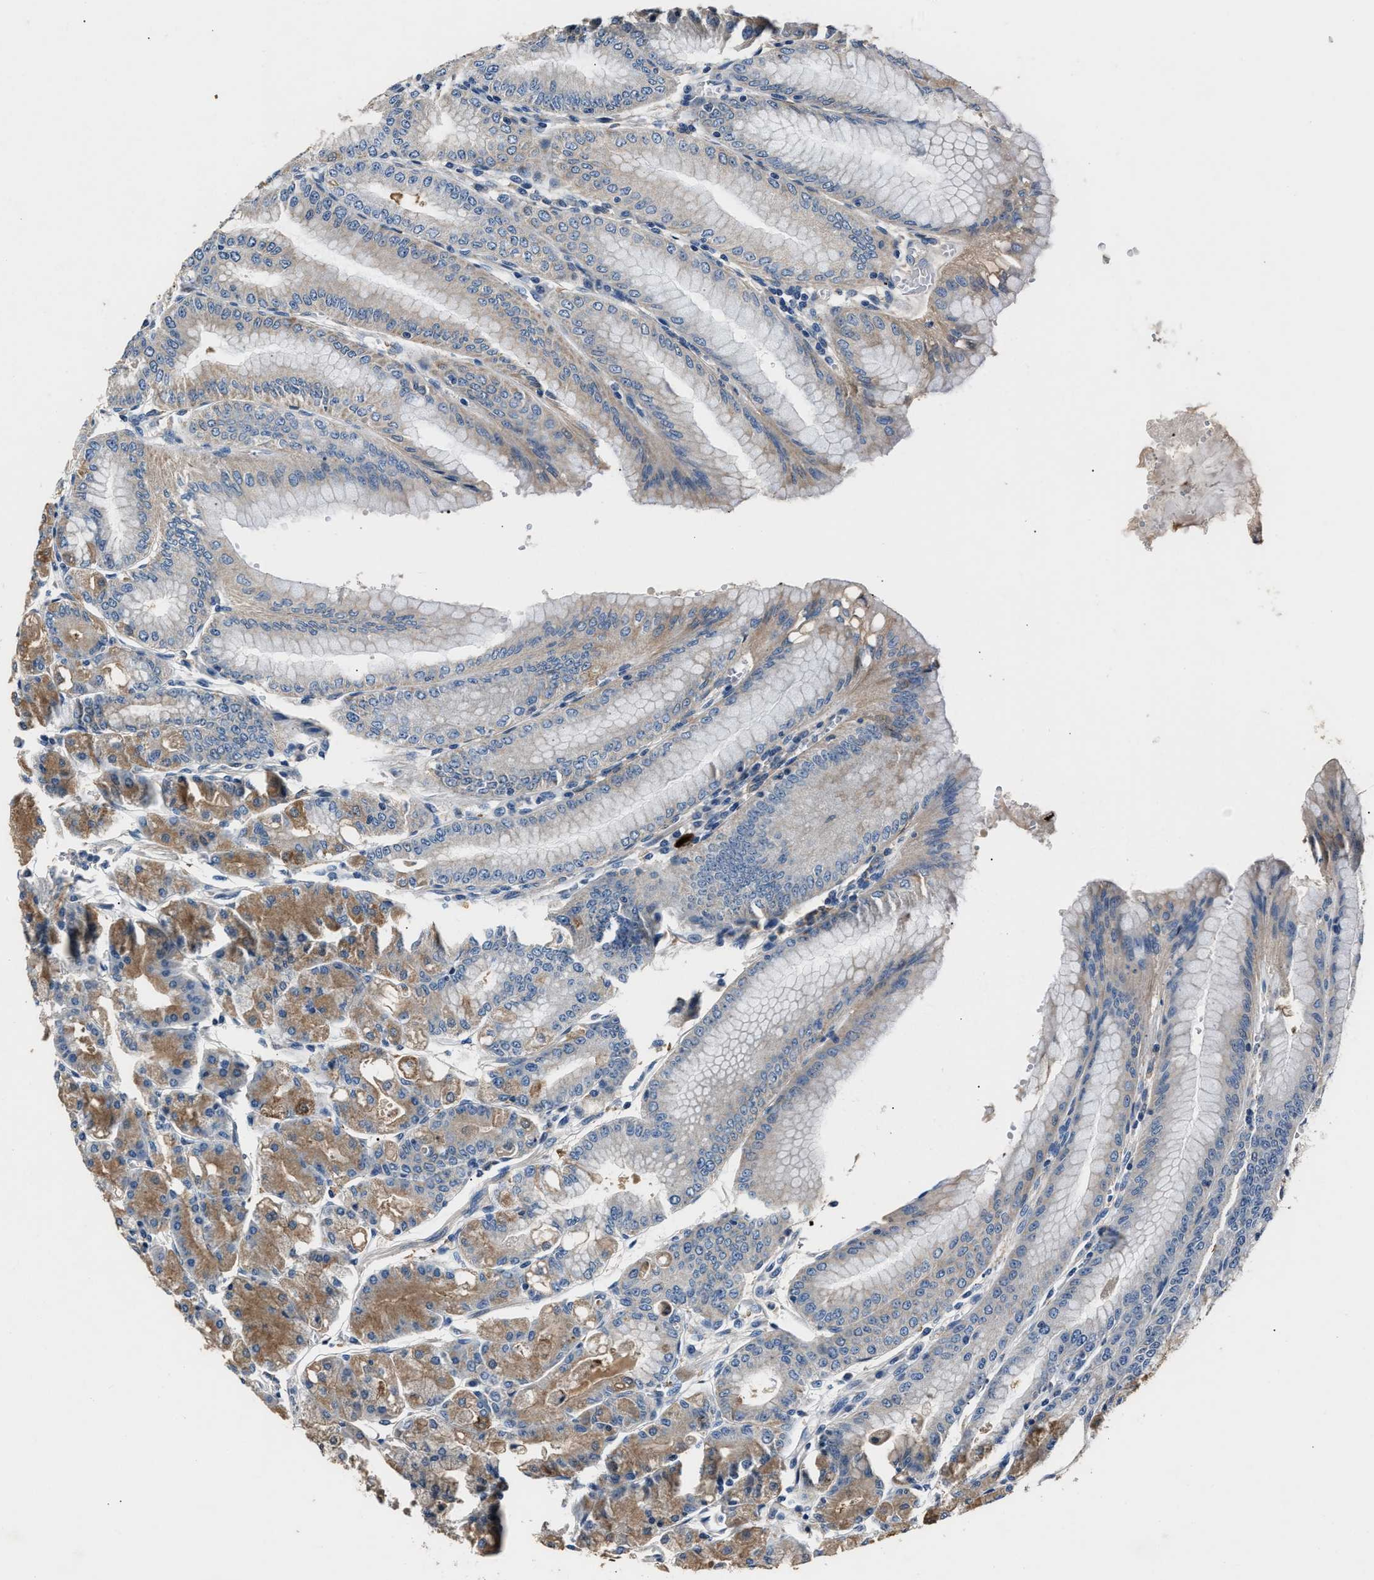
{"staining": {"intensity": "moderate", "quantity": "25%-75%", "location": "cytoplasmic/membranous"}, "tissue": "stomach", "cell_type": "Glandular cells", "image_type": "normal", "snomed": [{"axis": "morphology", "description": "Normal tissue, NOS"}, {"axis": "topography", "description": "Stomach, lower"}], "caption": "Protein expression analysis of benign human stomach reveals moderate cytoplasmic/membranous staining in about 25%-75% of glandular cells.", "gene": "DNAJC24", "patient": {"sex": "male", "age": 71}}